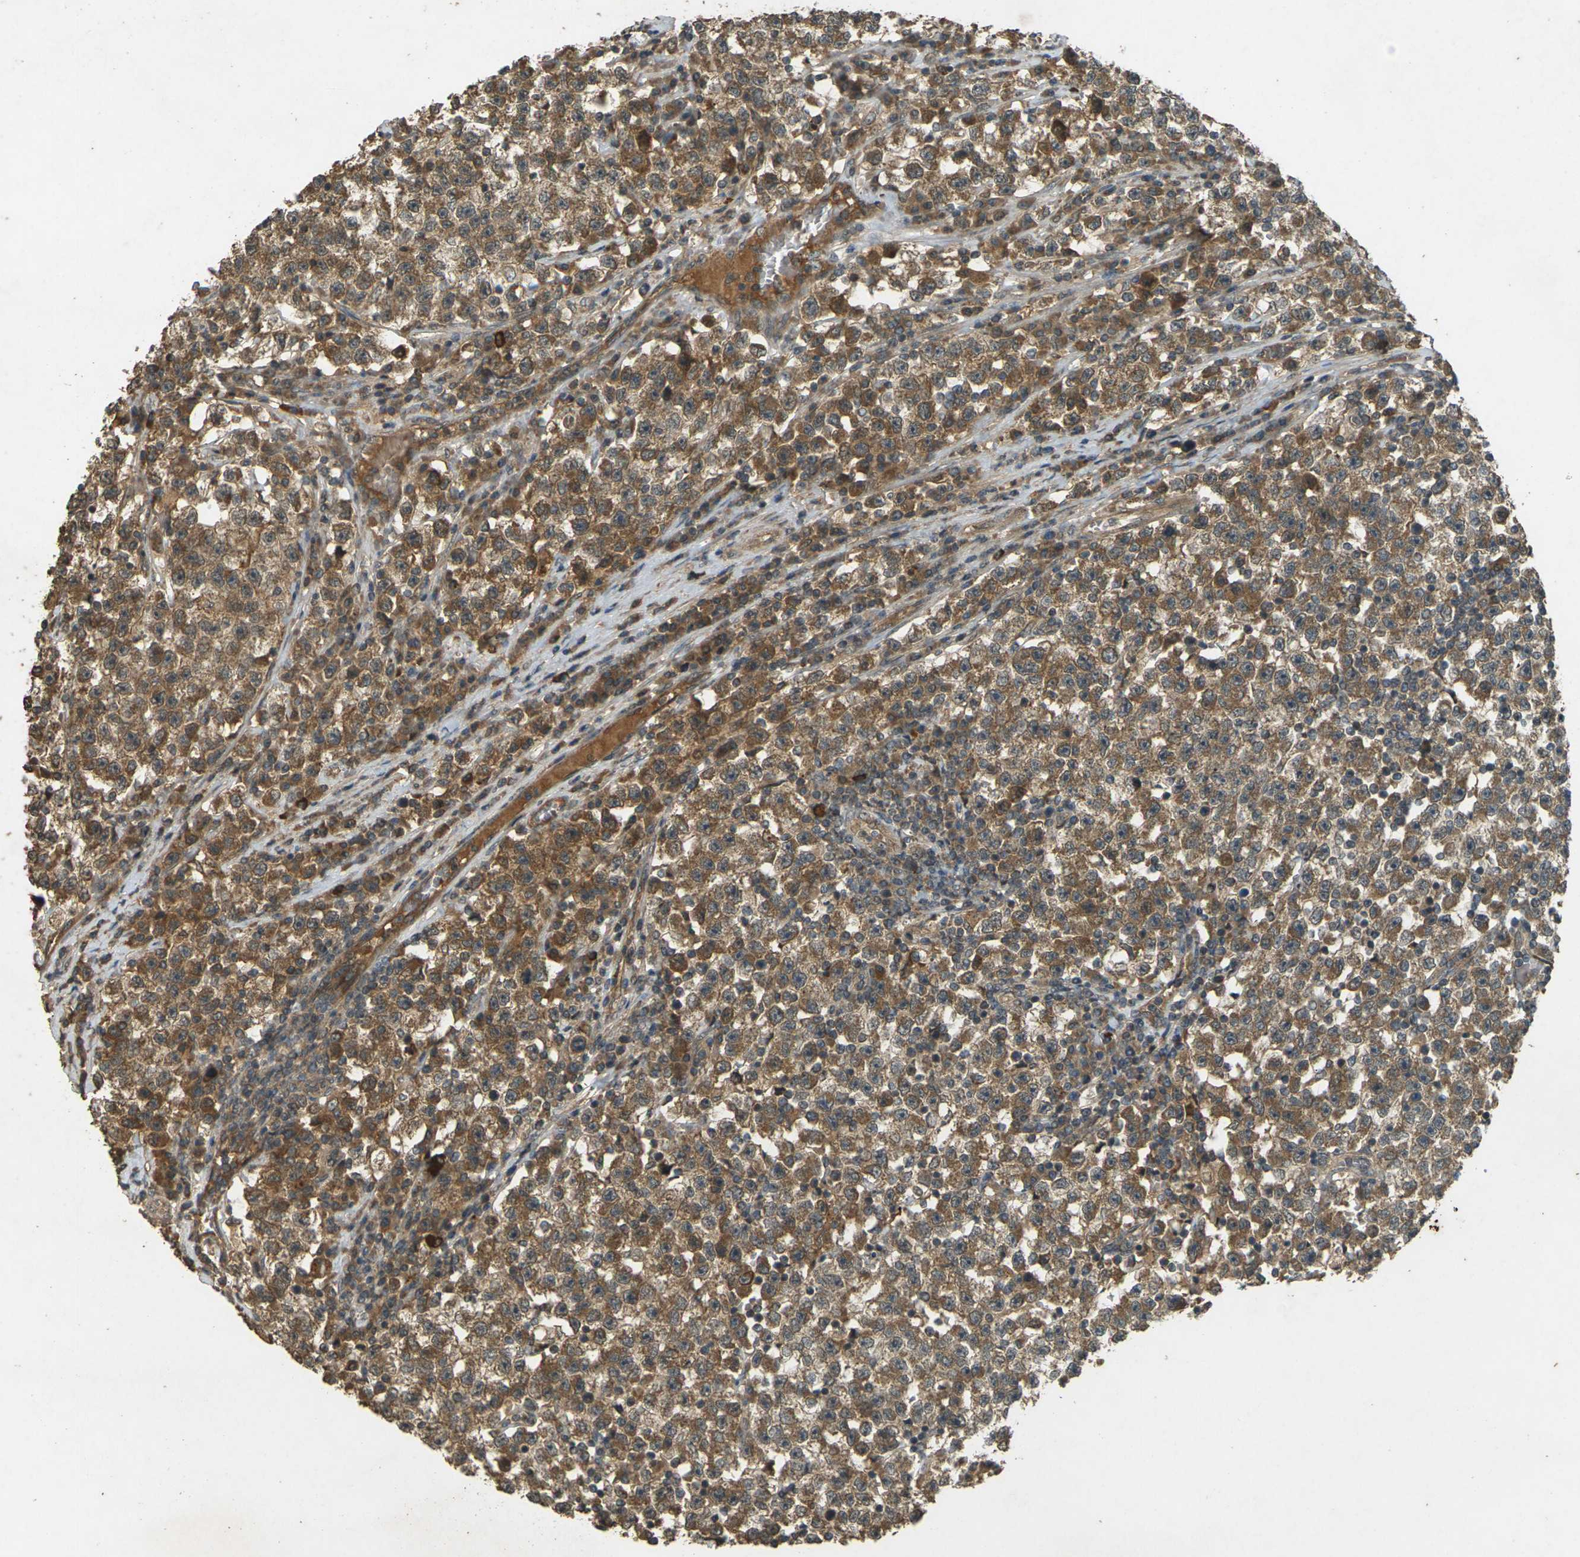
{"staining": {"intensity": "moderate", "quantity": ">75%", "location": "cytoplasmic/membranous"}, "tissue": "testis cancer", "cell_type": "Tumor cells", "image_type": "cancer", "snomed": [{"axis": "morphology", "description": "Seminoma, NOS"}, {"axis": "topography", "description": "Testis"}], "caption": "Protein staining demonstrates moderate cytoplasmic/membranous expression in approximately >75% of tumor cells in testis cancer (seminoma).", "gene": "TAP1", "patient": {"sex": "male", "age": 22}}